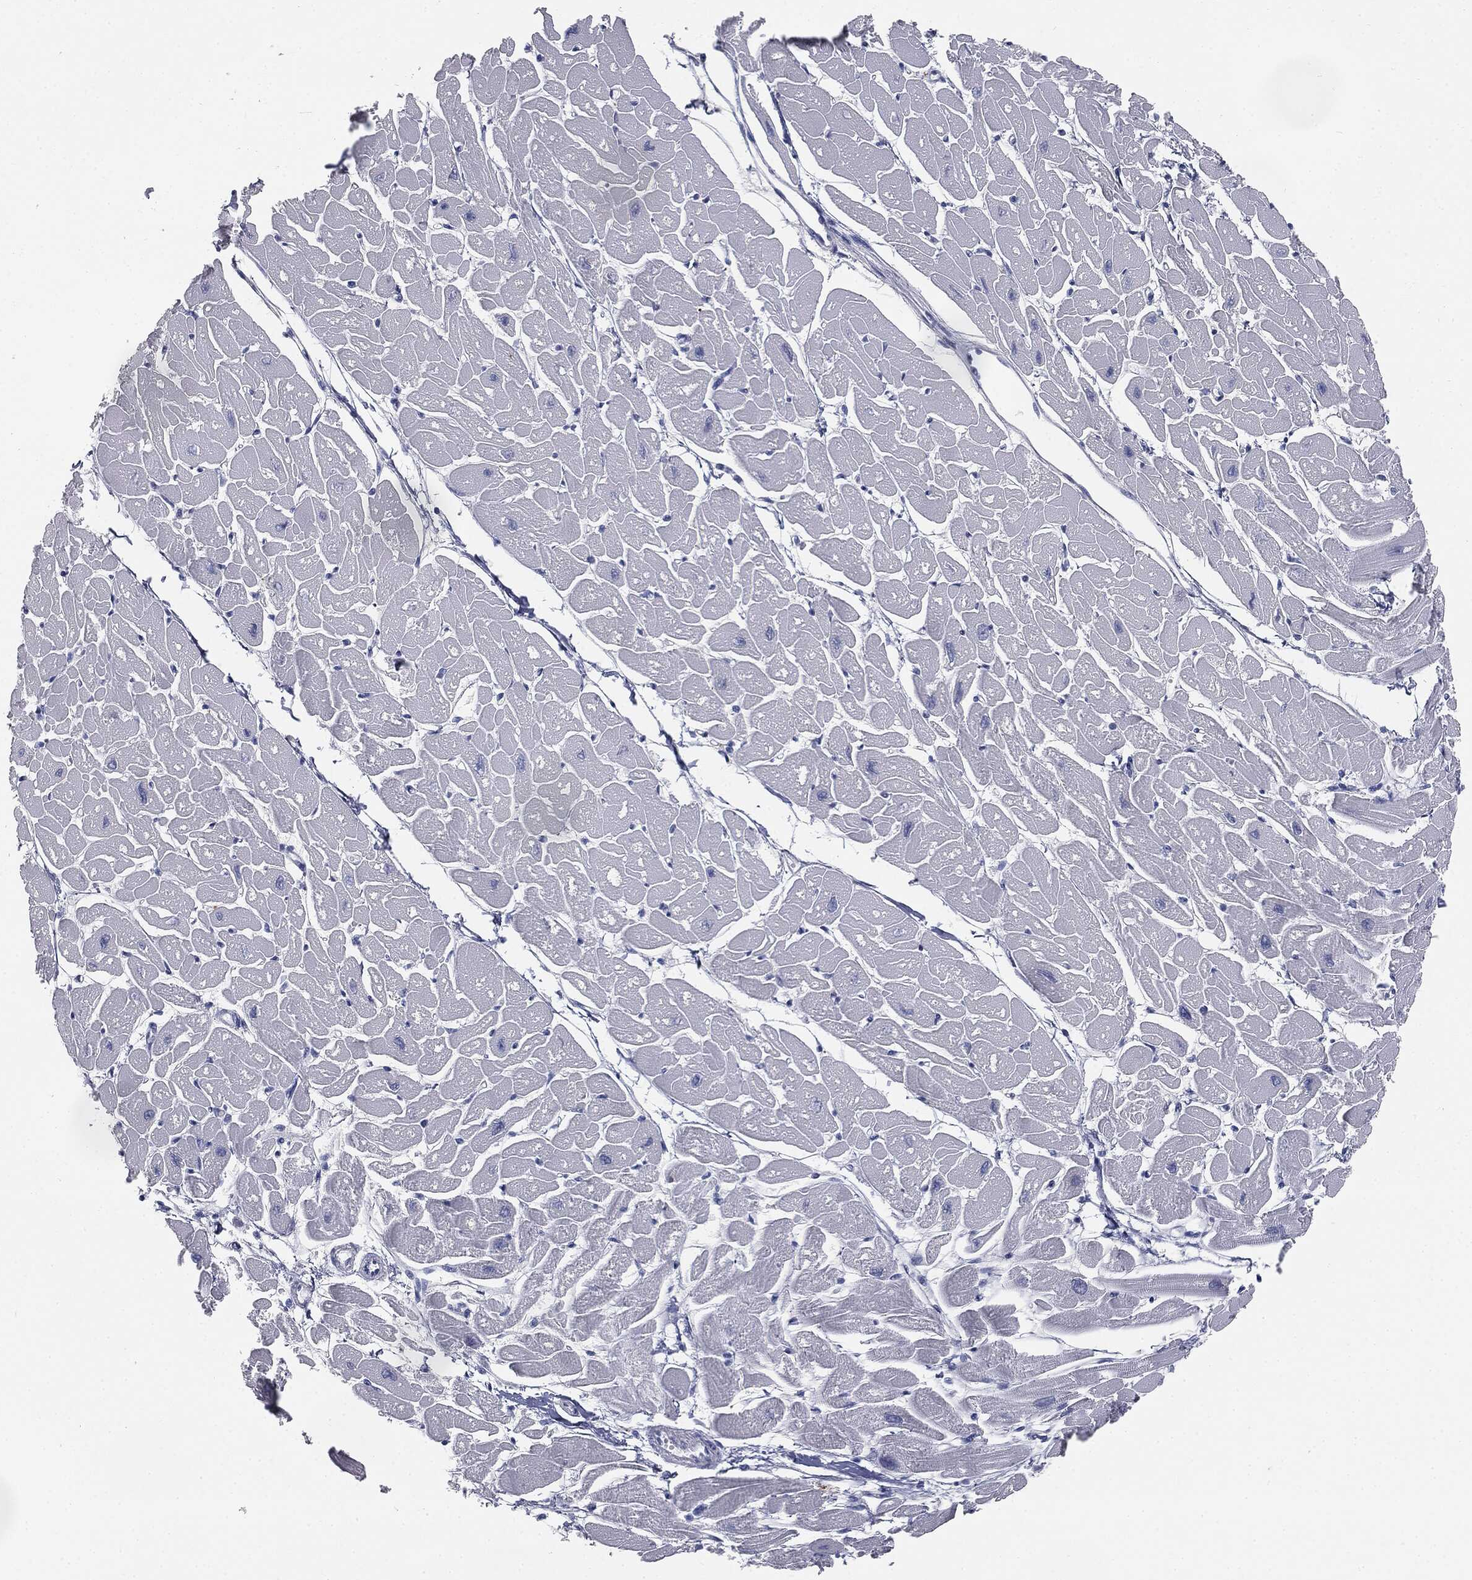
{"staining": {"intensity": "negative", "quantity": "none", "location": "none"}, "tissue": "heart muscle", "cell_type": "Cardiomyocytes", "image_type": "normal", "snomed": [{"axis": "morphology", "description": "Normal tissue, NOS"}, {"axis": "topography", "description": "Heart"}], "caption": "Cardiomyocytes are negative for protein expression in benign human heart muscle. (DAB IHC with hematoxylin counter stain).", "gene": "MUC5AC", "patient": {"sex": "male", "age": 57}}